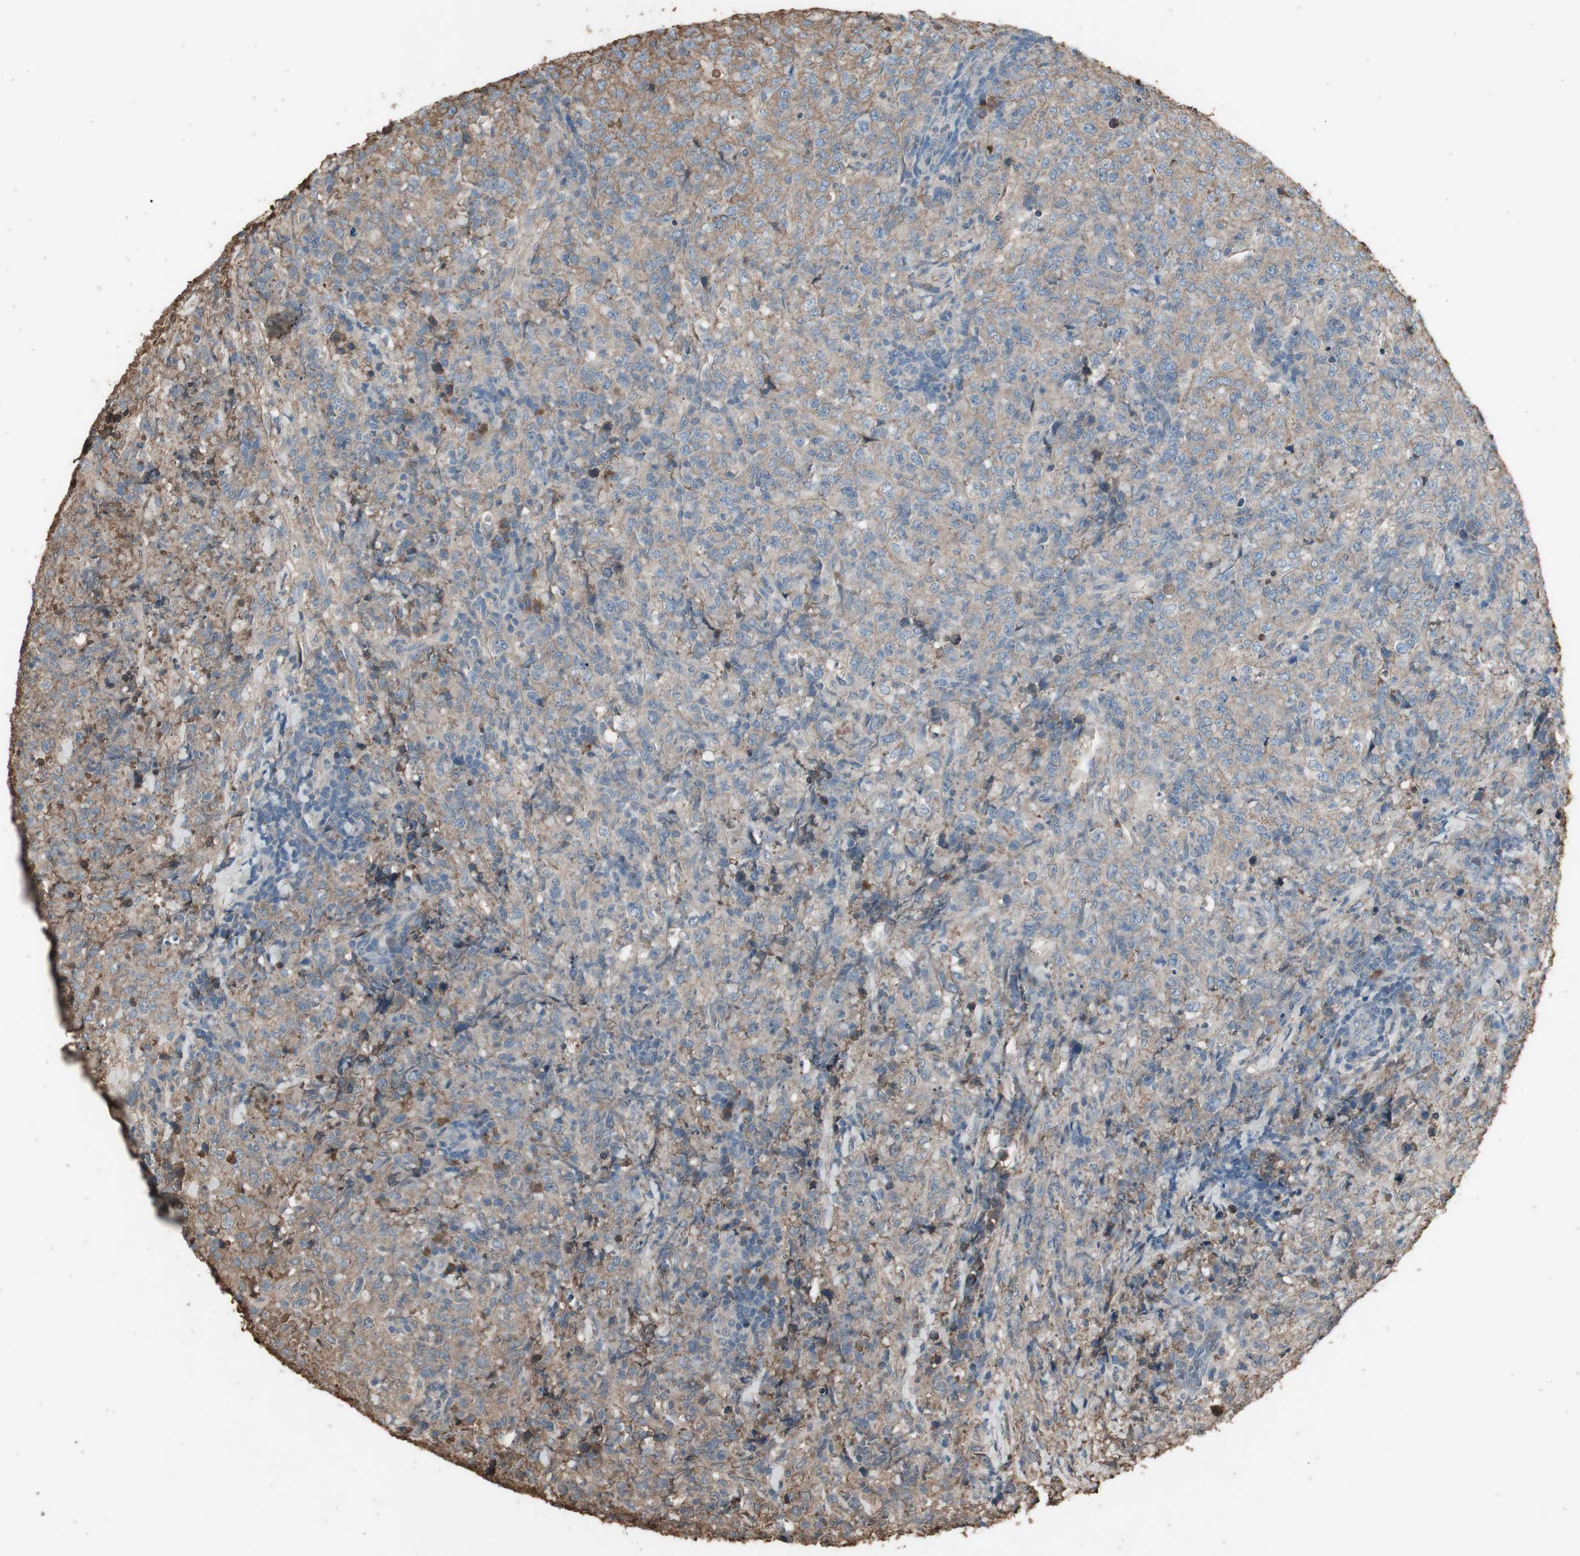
{"staining": {"intensity": "negative", "quantity": "none", "location": "none"}, "tissue": "lymphoma", "cell_type": "Tumor cells", "image_type": "cancer", "snomed": [{"axis": "morphology", "description": "Malignant lymphoma, non-Hodgkin's type, High grade"}, {"axis": "topography", "description": "Tonsil"}], "caption": "A high-resolution photomicrograph shows immunohistochemistry (IHC) staining of lymphoma, which demonstrates no significant staining in tumor cells.", "gene": "MMP14", "patient": {"sex": "female", "age": 36}}